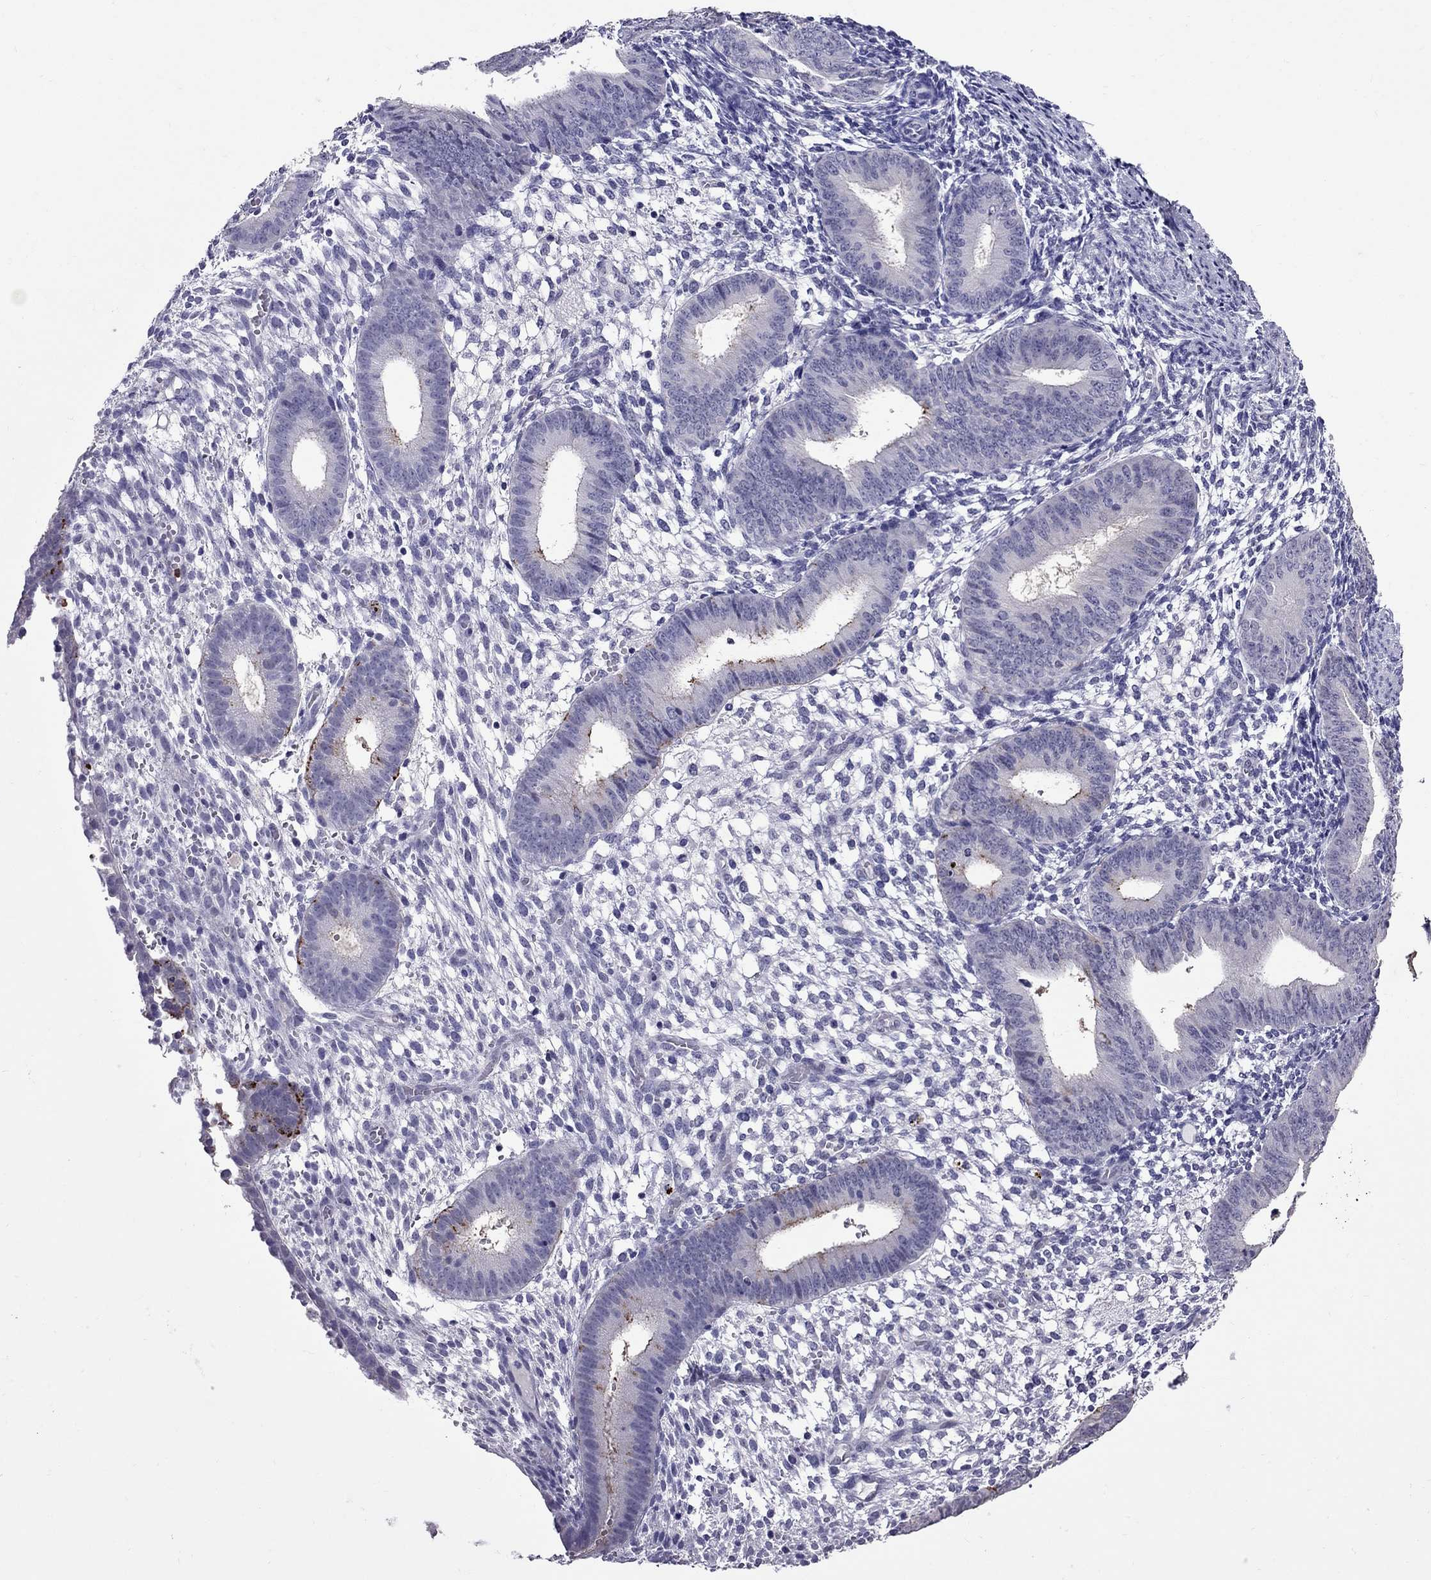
{"staining": {"intensity": "negative", "quantity": "none", "location": "none"}, "tissue": "endometrium", "cell_type": "Cells in endometrial stroma", "image_type": "normal", "snomed": [{"axis": "morphology", "description": "Normal tissue, NOS"}, {"axis": "topography", "description": "Endometrium"}], "caption": "The histopathology image shows no significant expression in cells in endometrial stroma of endometrium.", "gene": "OLFM4", "patient": {"sex": "female", "age": 39}}